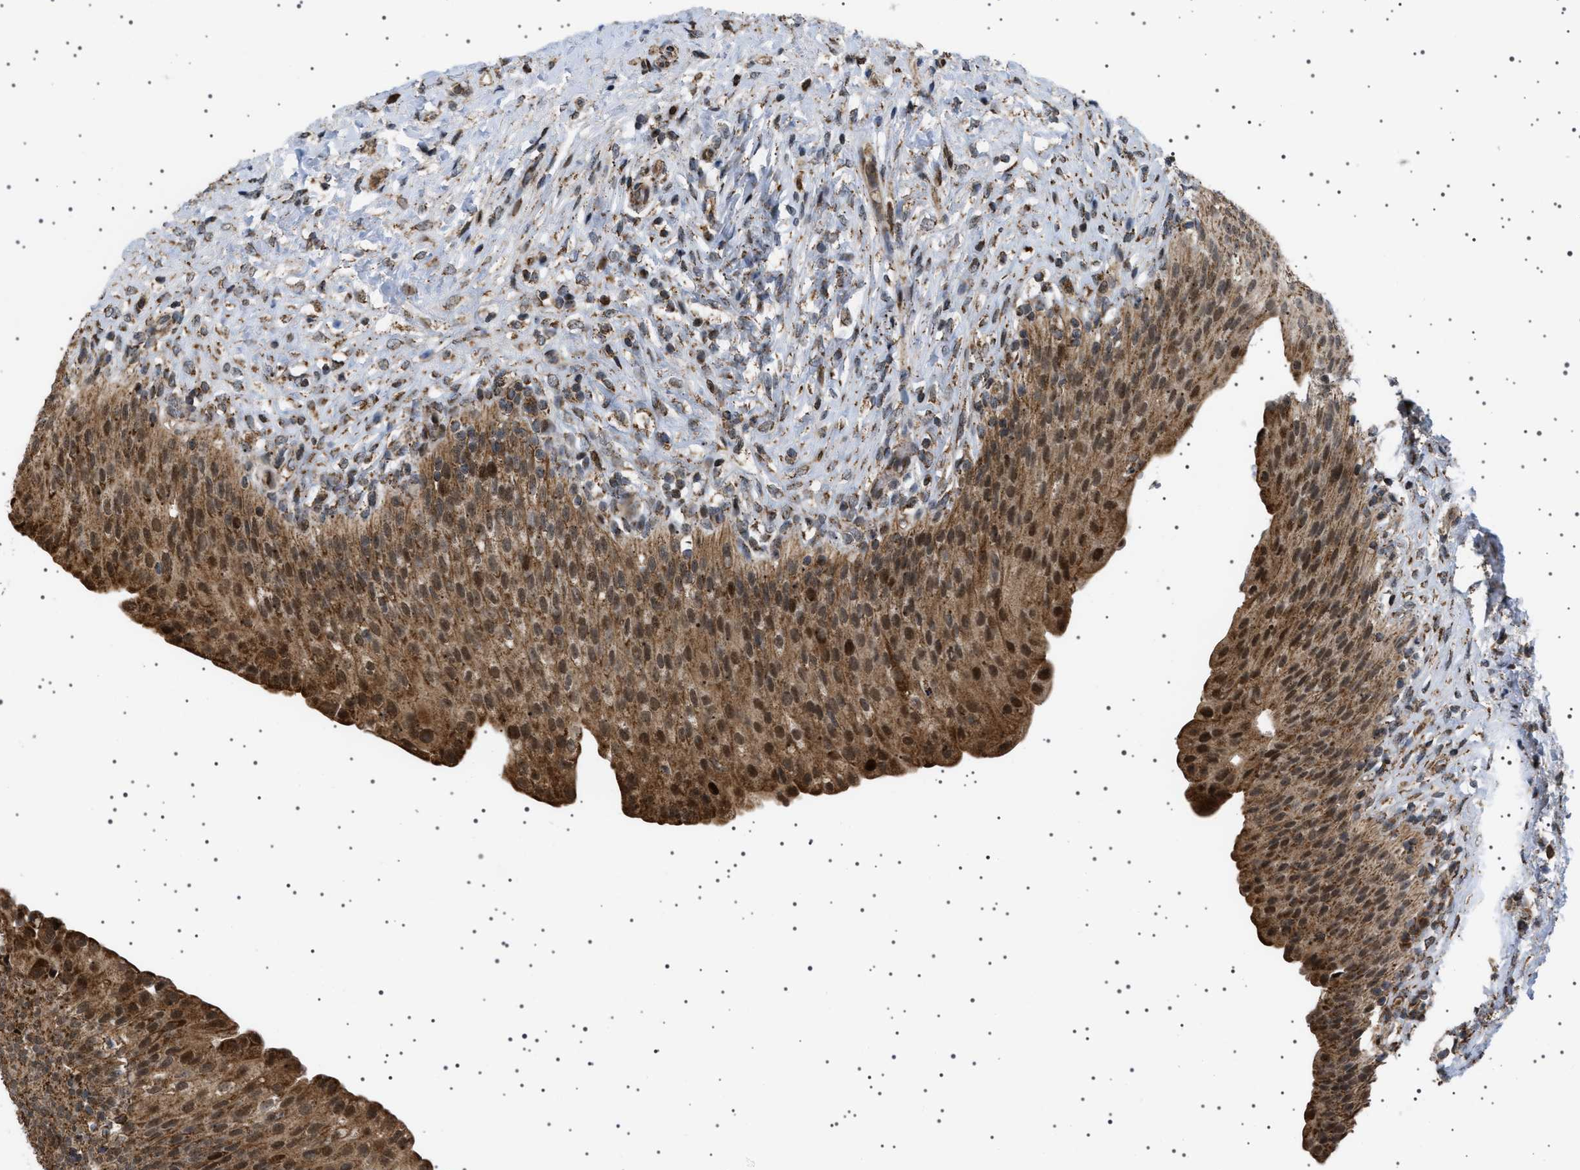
{"staining": {"intensity": "strong", "quantity": ">75%", "location": "cytoplasmic/membranous,nuclear"}, "tissue": "urinary bladder", "cell_type": "Urothelial cells", "image_type": "normal", "snomed": [{"axis": "morphology", "description": "Urothelial carcinoma, High grade"}, {"axis": "topography", "description": "Urinary bladder"}], "caption": "This is a photomicrograph of immunohistochemistry staining of normal urinary bladder, which shows strong expression in the cytoplasmic/membranous,nuclear of urothelial cells.", "gene": "MELK", "patient": {"sex": "male", "age": 46}}